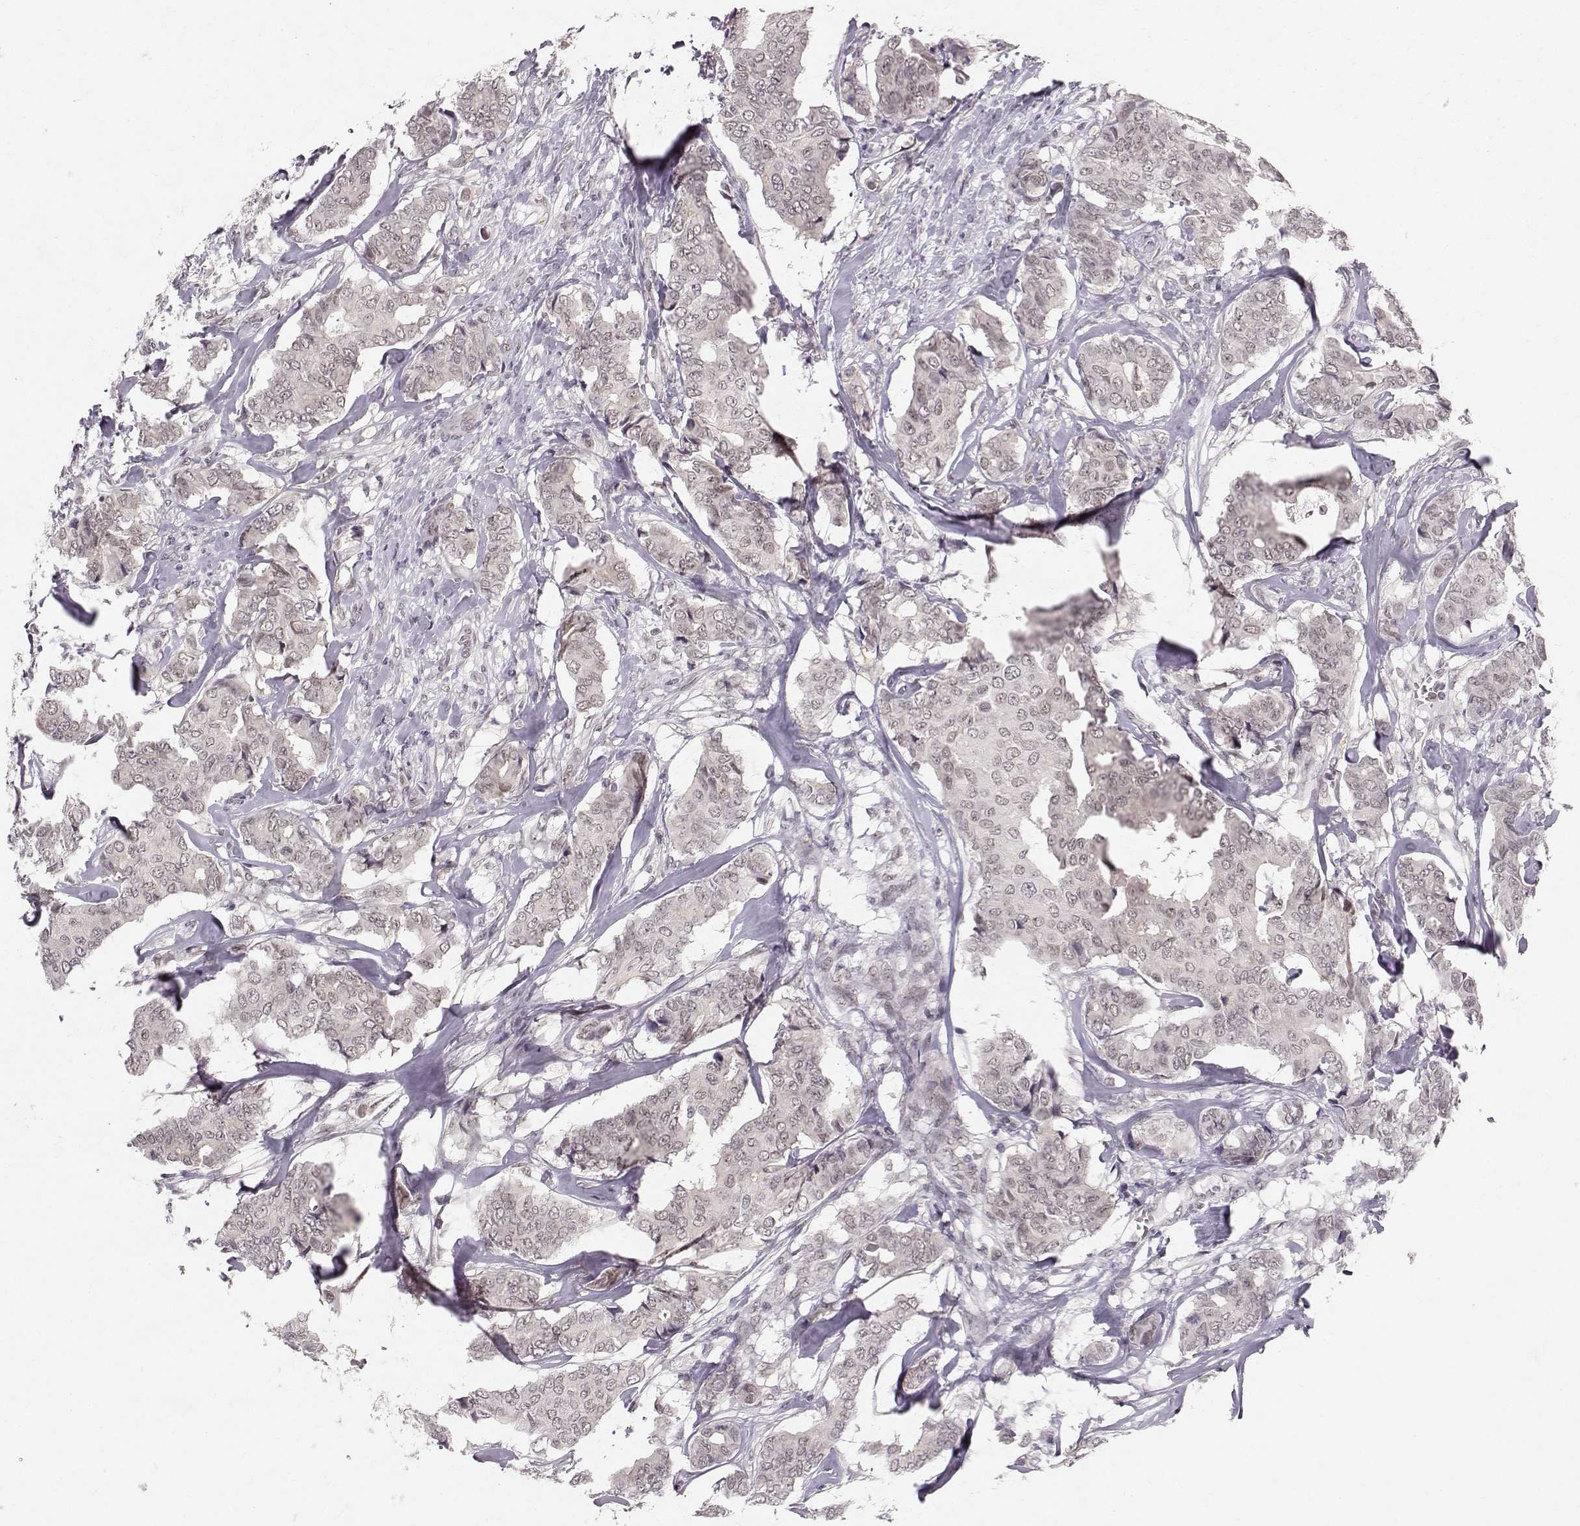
{"staining": {"intensity": "weak", "quantity": "25%-75%", "location": "cytoplasmic/membranous,nuclear"}, "tissue": "breast cancer", "cell_type": "Tumor cells", "image_type": "cancer", "snomed": [{"axis": "morphology", "description": "Duct carcinoma"}, {"axis": "topography", "description": "Breast"}], "caption": "The photomicrograph shows immunohistochemical staining of breast intraductal carcinoma. There is weak cytoplasmic/membranous and nuclear staining is identified in about 25%-75% of tumor cells.", "gene": "RPP38", "patient": {"sex": "female", "age": 75}}